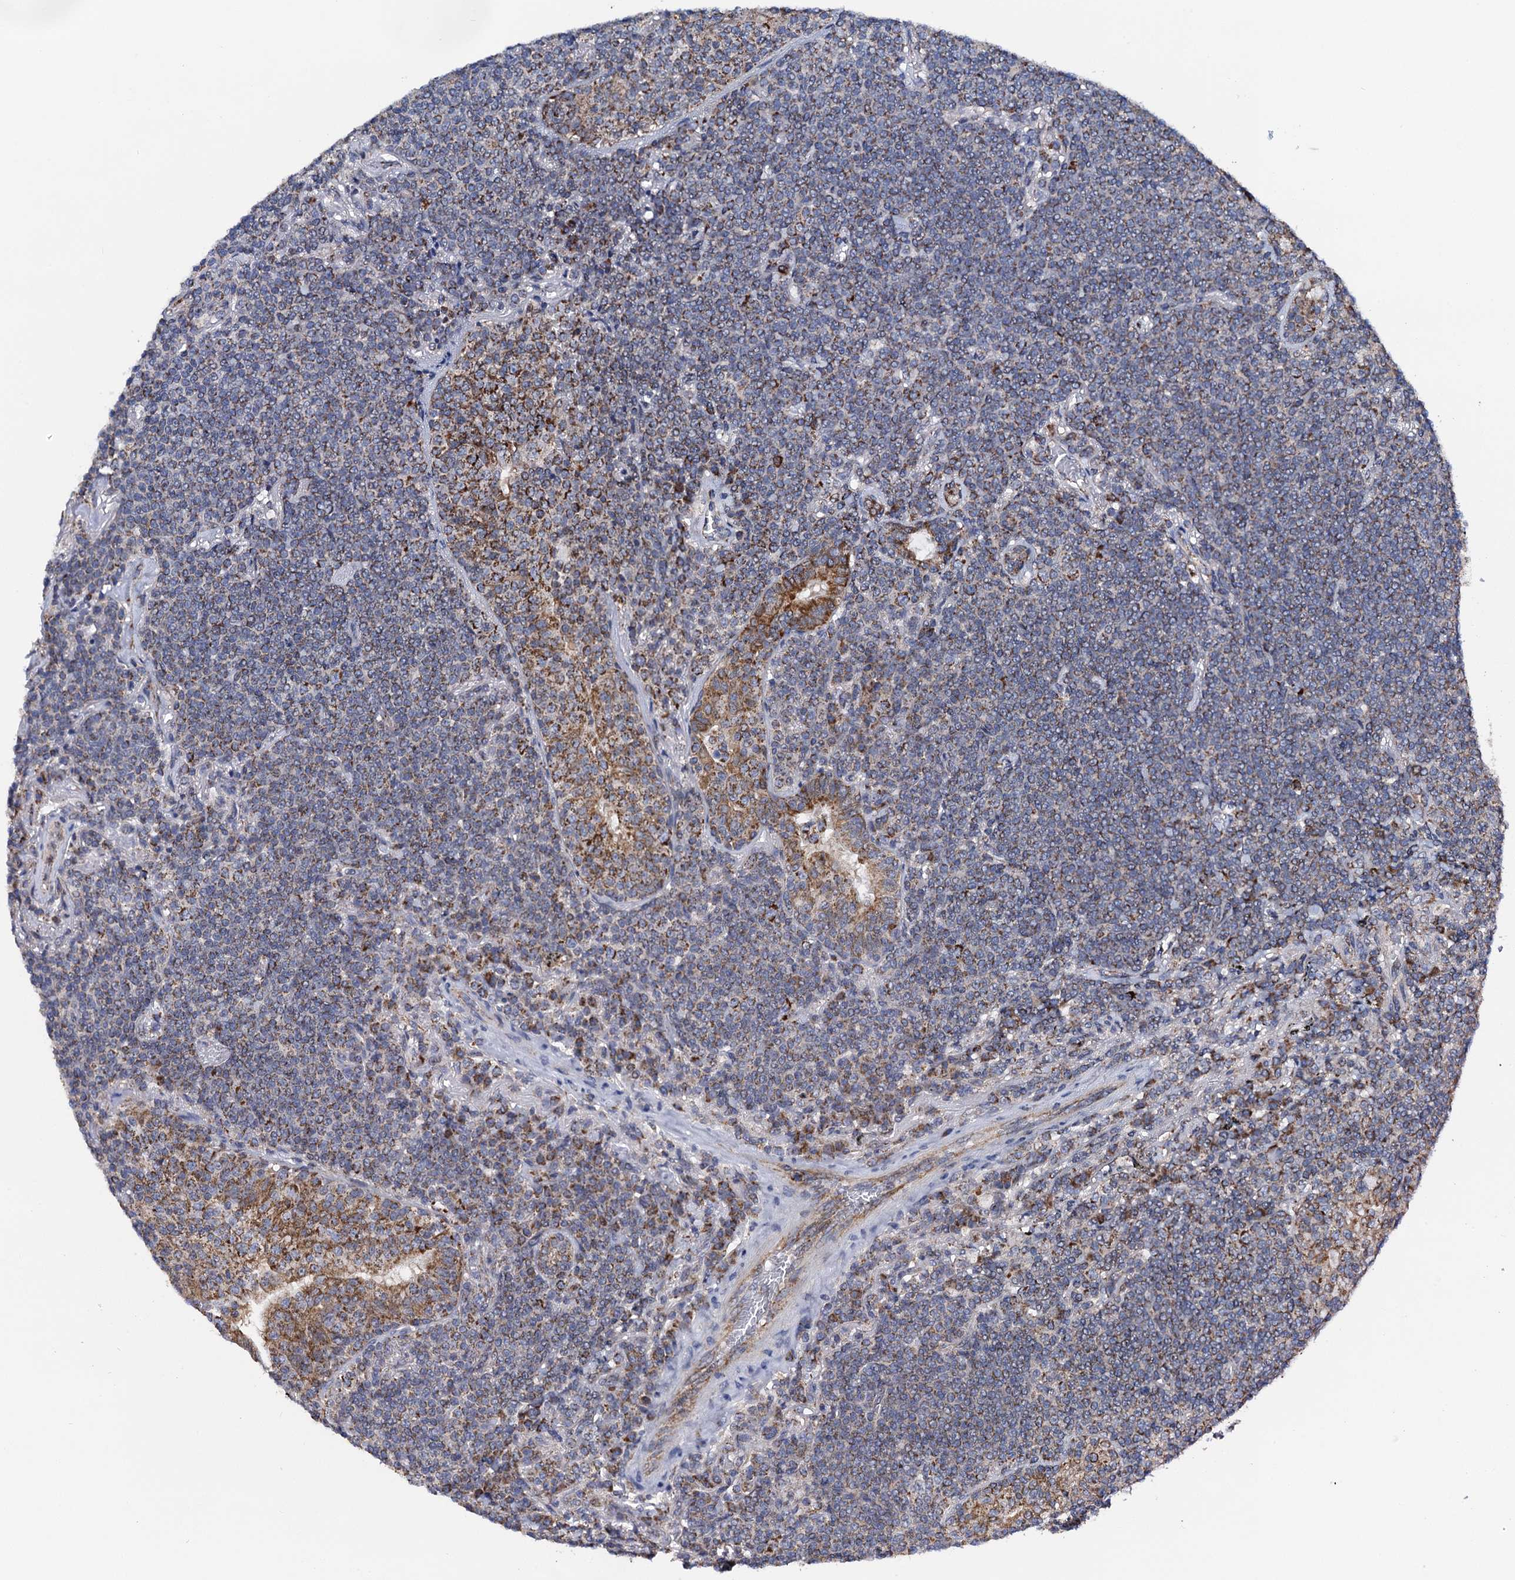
{"staining": {"intensity": "weak", "quantity": ">75%", "location": "cytoplasmic/membranous"}, "tissue": "lymphoma", "cell_type": "Tumor cells", "image_type": "cancer", "snomed": [{"axis": "morphology", "description": "Malignant lymphoma, non-Hodgkin's type, Low grade"}, {"axis": "topography", "description": "Lung"}], "caption": "Immunohistochemical staining of human low-grade malignant lymphoma, non-Hodgkin's type reveals low levels of weak cytoplasmic/membranous protein positivity in approximately >75% of tumor cells.", "gene": "PTCD3", "patient": {"sex": "female", "age": 71}}